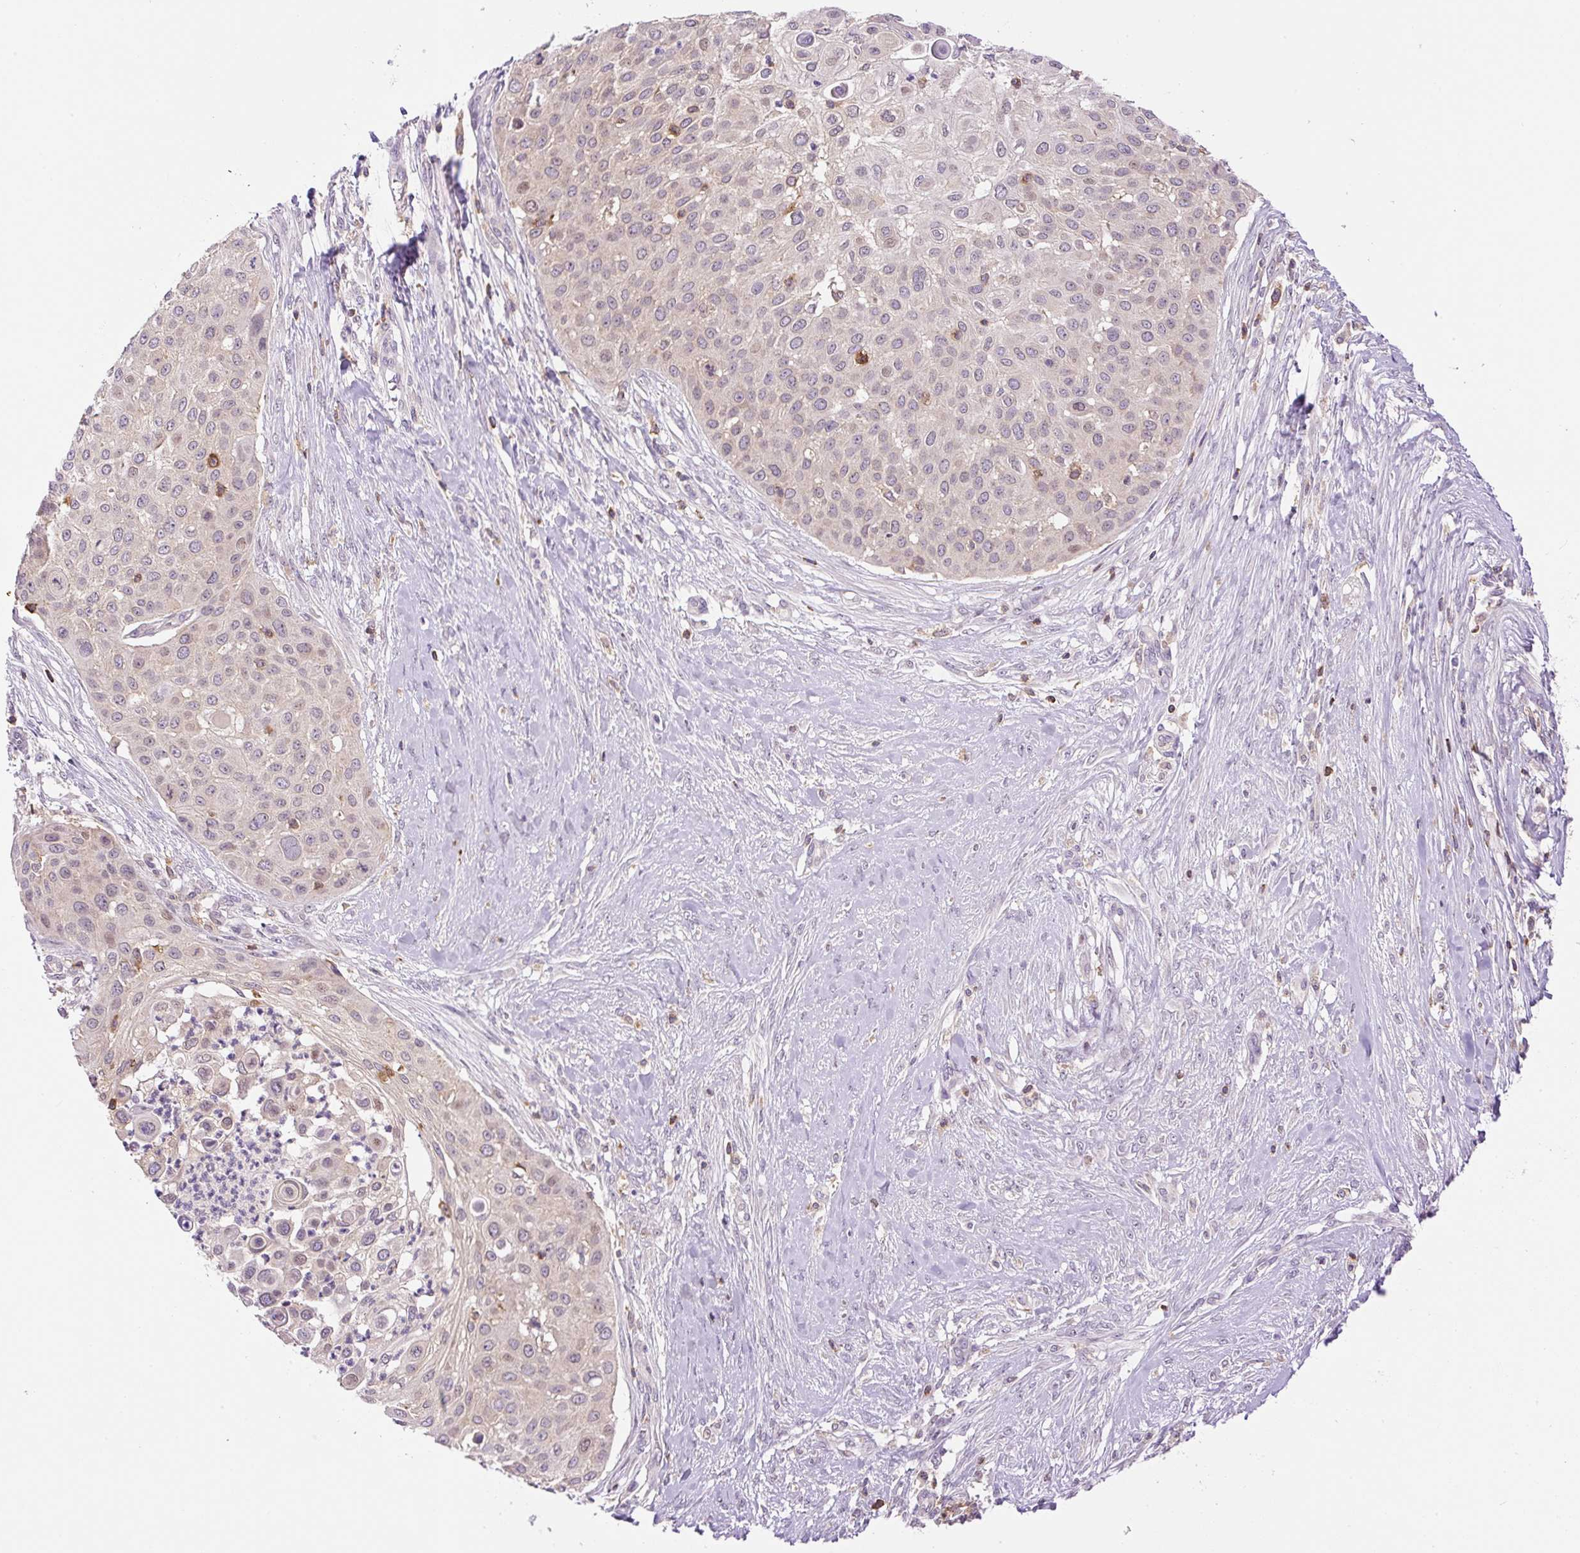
{"staining": {"intensity": "weak", "quantity": "<25%", "location": "nuclear"}, "tissue": "skin cancer", "cell_type": "Tumor cells", "image_type": "cancer", "snomed": [{"axis": "morphology", "description": "Squamous cell carcinoma, NOS"}, {"axis": "topography", "description": "Skin"}], "caption": "This is a image of immunohistochemistry (IHC) staining of skin cancer, which shows no staining in tumor cells. (DAB (3,3'-diaminobenzidine) immunohistochemistry (IHC) visualized using brightfield microscopy, high magnification).", "gene": "CARD11", "patient": {"sex": "female", "age": 87}}